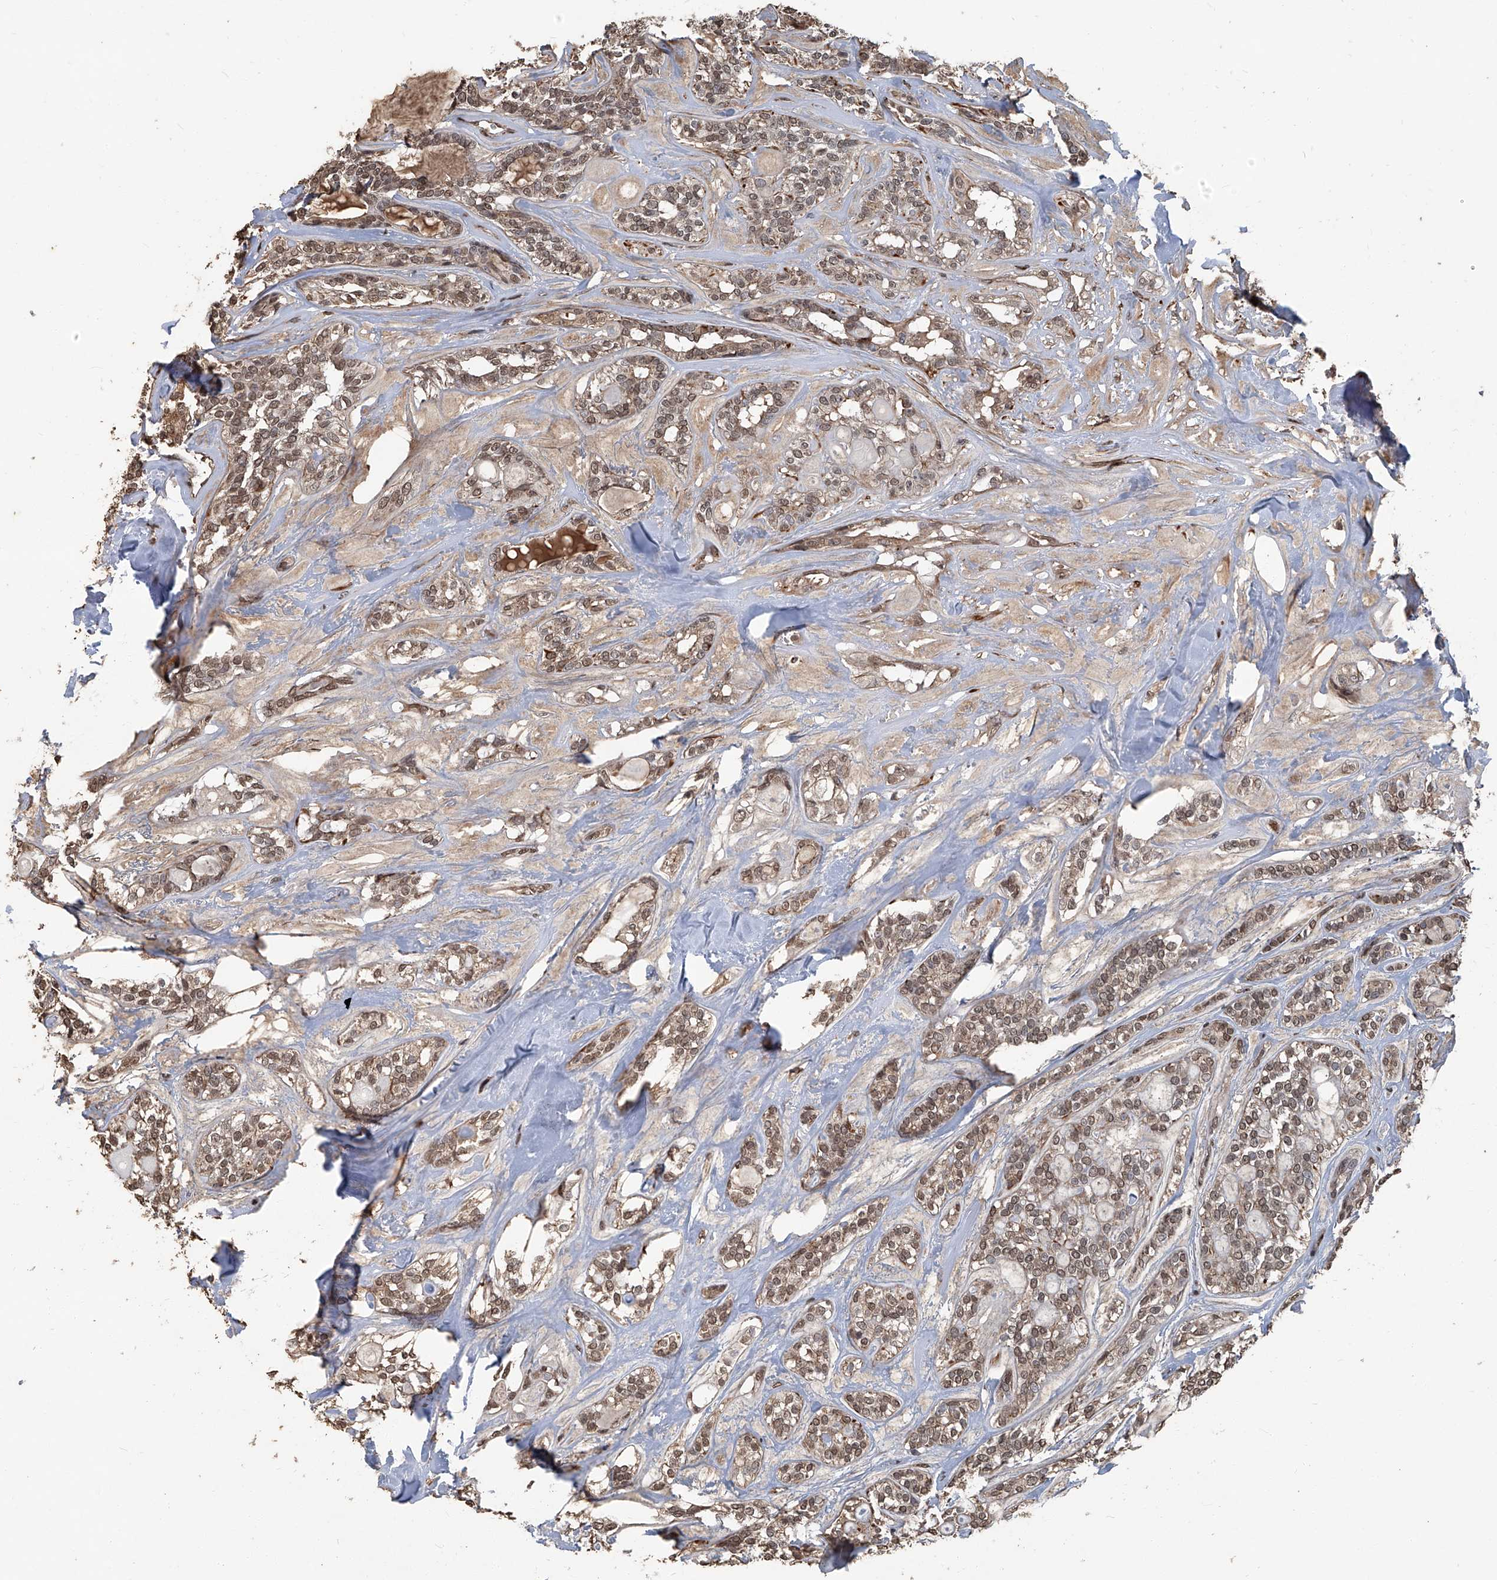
{"staining": {"intensity": "weak", "quantity": ">75%", "location": "nuclear"}, "tissue": "head and neck cancer", "cell_type": "Tumor cells", "image_type": "cancer", "snomed": [{"axis": "morphology", "description": "Adenocarcinoma, NOS"}, {"axis": "topography", "description": "Head-Neck"}], "caption": "This image displays immunohistochemistry staining of human adenocarcinoma (head and neck), with low weak nuclear staining in about >75% of tumor cells.", "gene": "GPR132", "patient": {"sex": "male", "age": 66}}